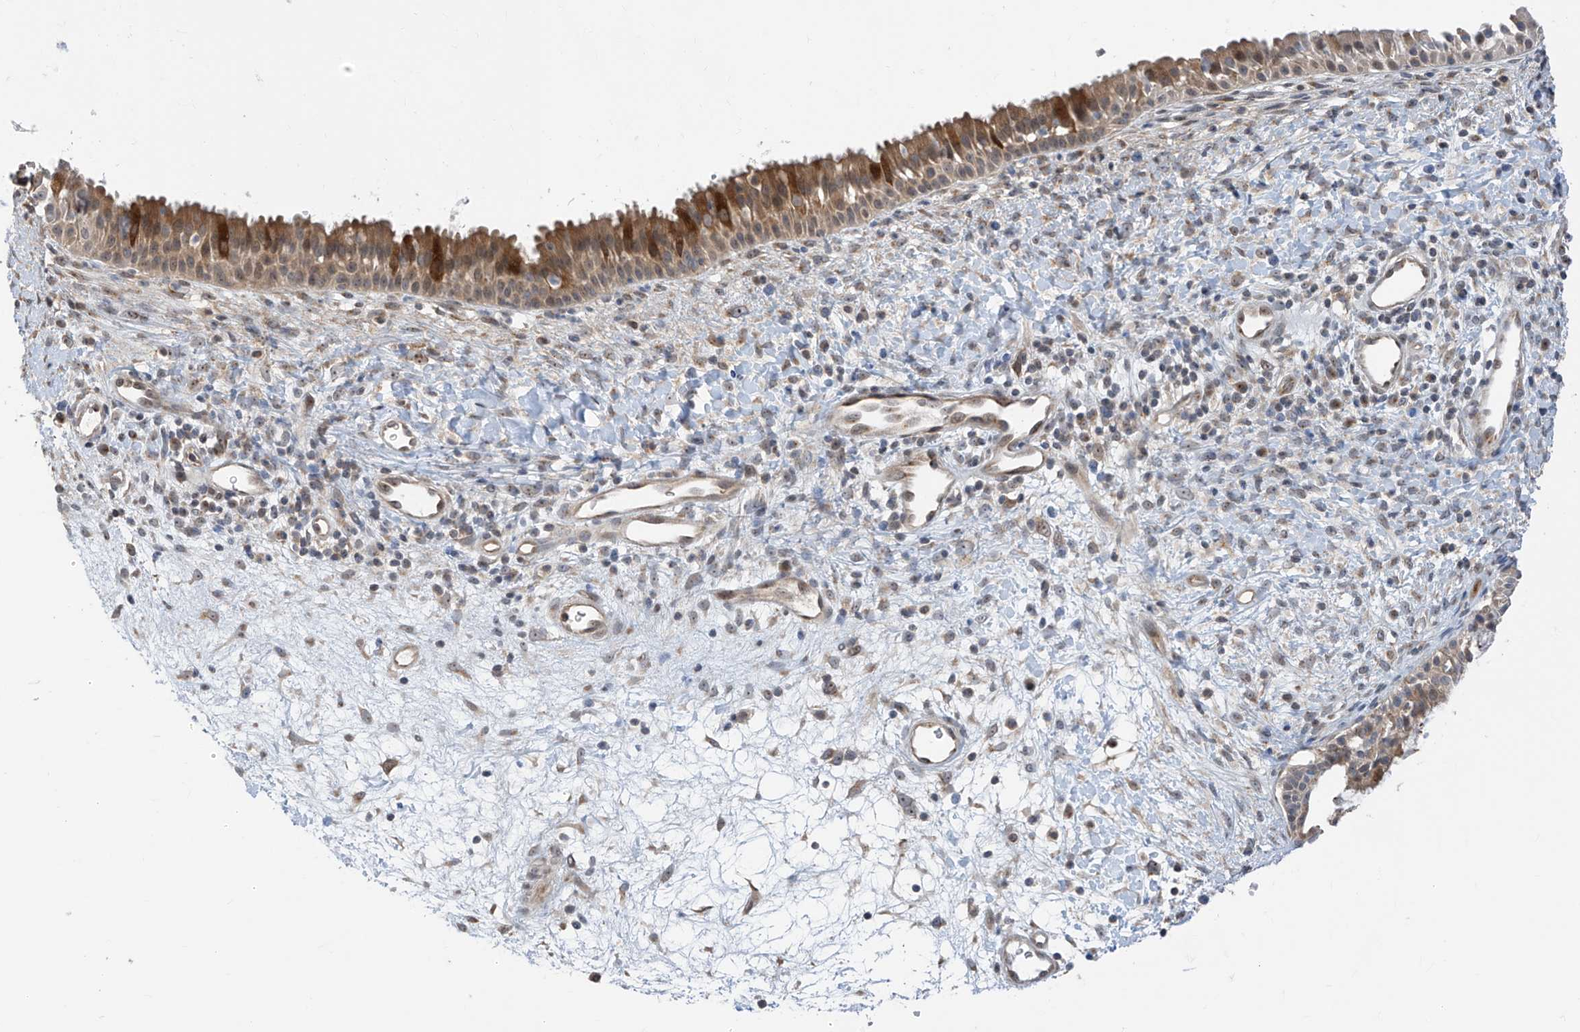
{"staining": {"intensity": "strong", "quantity": ">75%", "location": "cytoplasmic/membranous"}, "tissue": "nasopharynx", "cell_type": "Respiratory epithelial cells", "image_type": "normal", "snomed": [{"axis": "morphology", "description": "Normal tissue, NOS"}, {"axis": "topography", "description": "Nasopharynx"}], "caption": "A high-resolution image shows immunohistochemistry (IHC) staining of normal nasopharynx, which reveals strong cytoplasmic/membranous positivity in approximately >75% of respiratory epithelial cells.", "gene": "TTC38", "patient": {"sex": "male", "age": 22}}